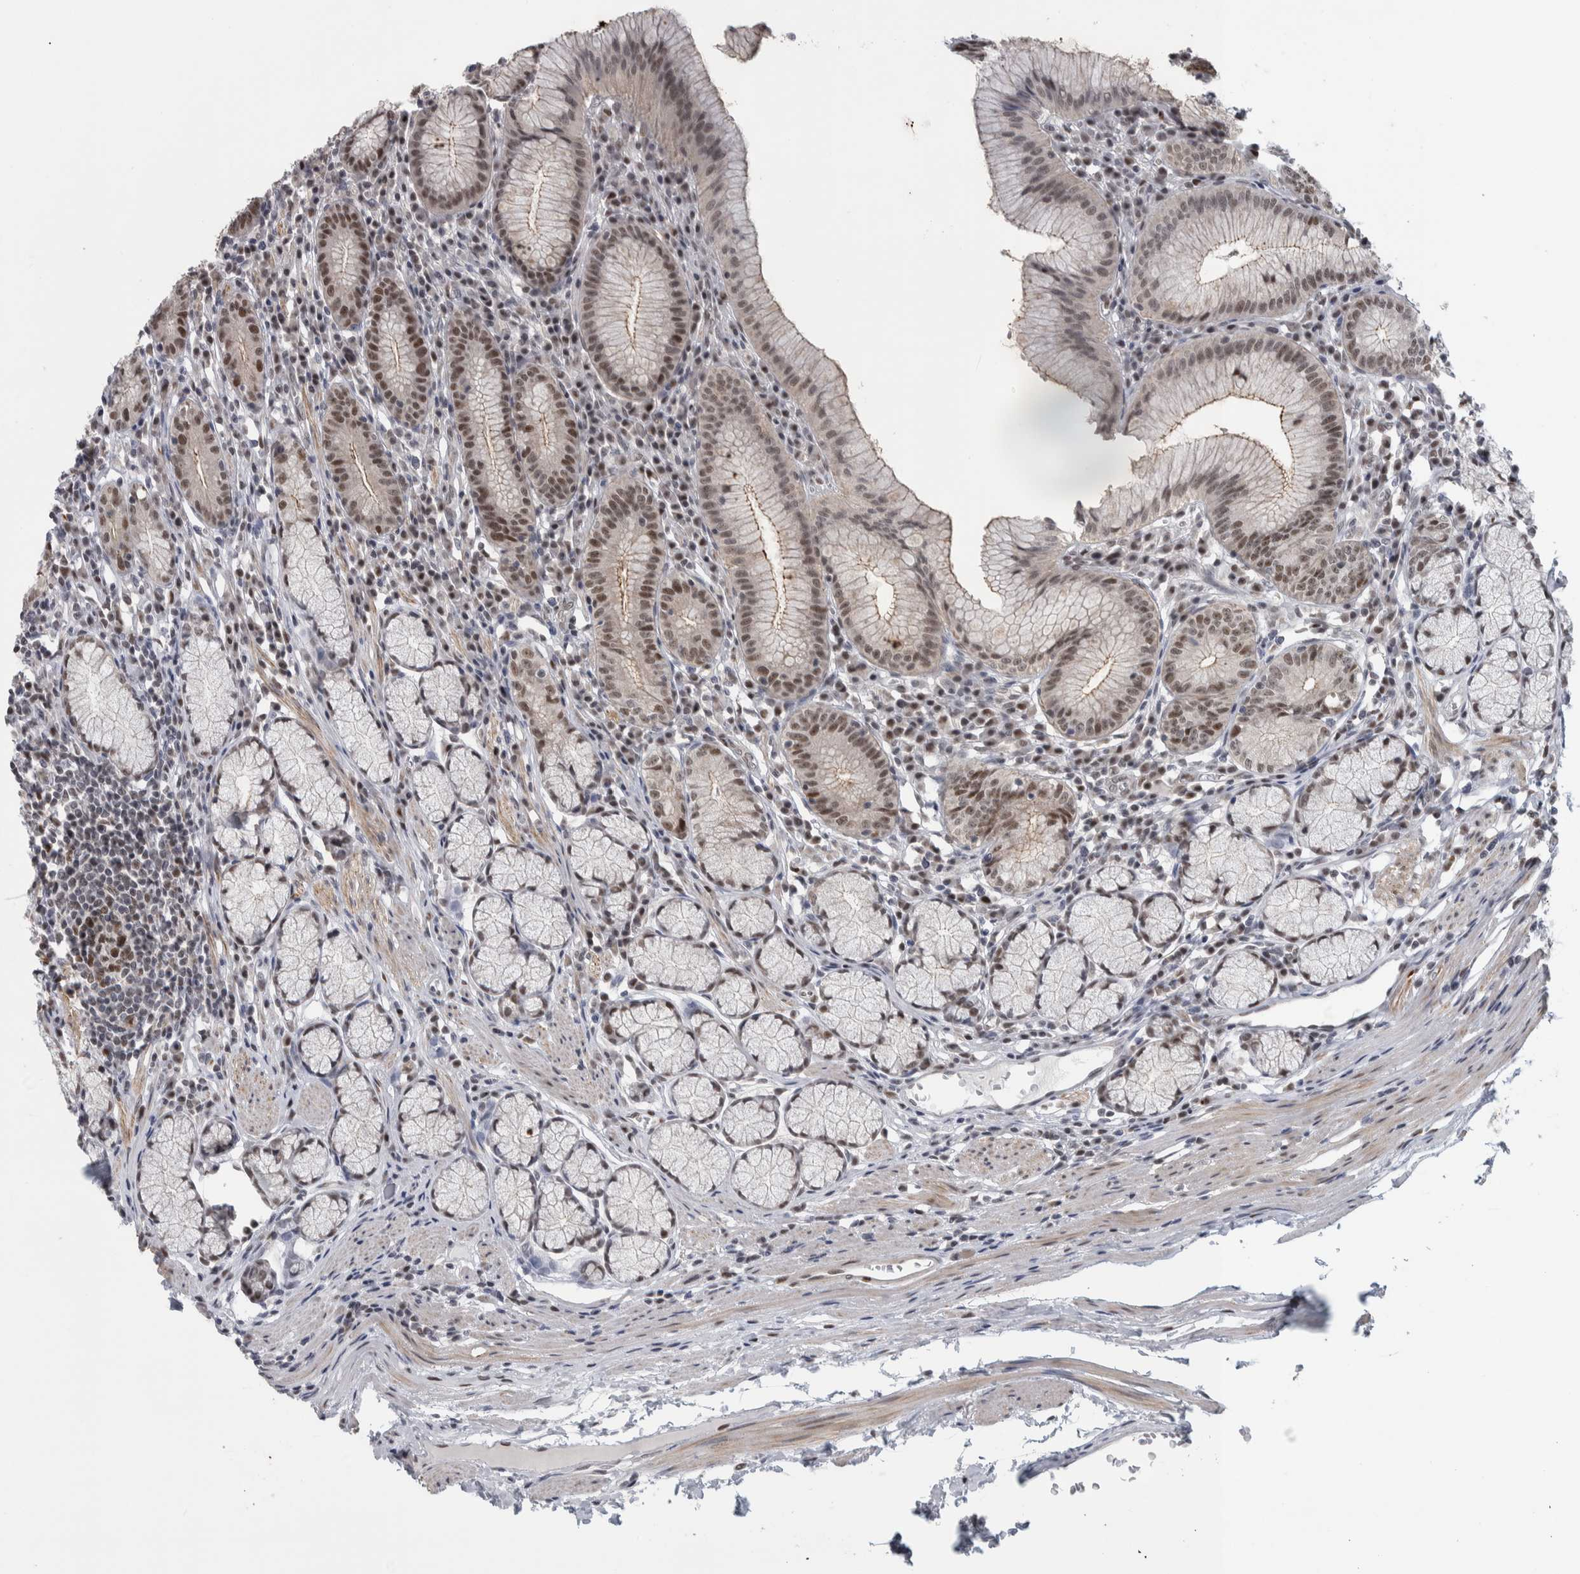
{"staining": {"intensity": "moderate", "quantity": "25%-75%", "location": "cytoplasmic/membranous,nuclear"}, "tissue": "stomach", "cell_type": "Glandular cells", "image_type": "normal", "snomed": [{"axis": "morphology", "description": "Normal tissue, NOS"}, {"axis": "topography", "description": "Stomach"}], "caption": "This micrograph displays immunohistochemistry staining of normal human stomach, with medium moderate cytoplasmic/membranous,nuclear positivity in about 25%-75% of glandular cells.", "gene": "HEXIM2", "patient": {"sex": "male", "age": 55}}